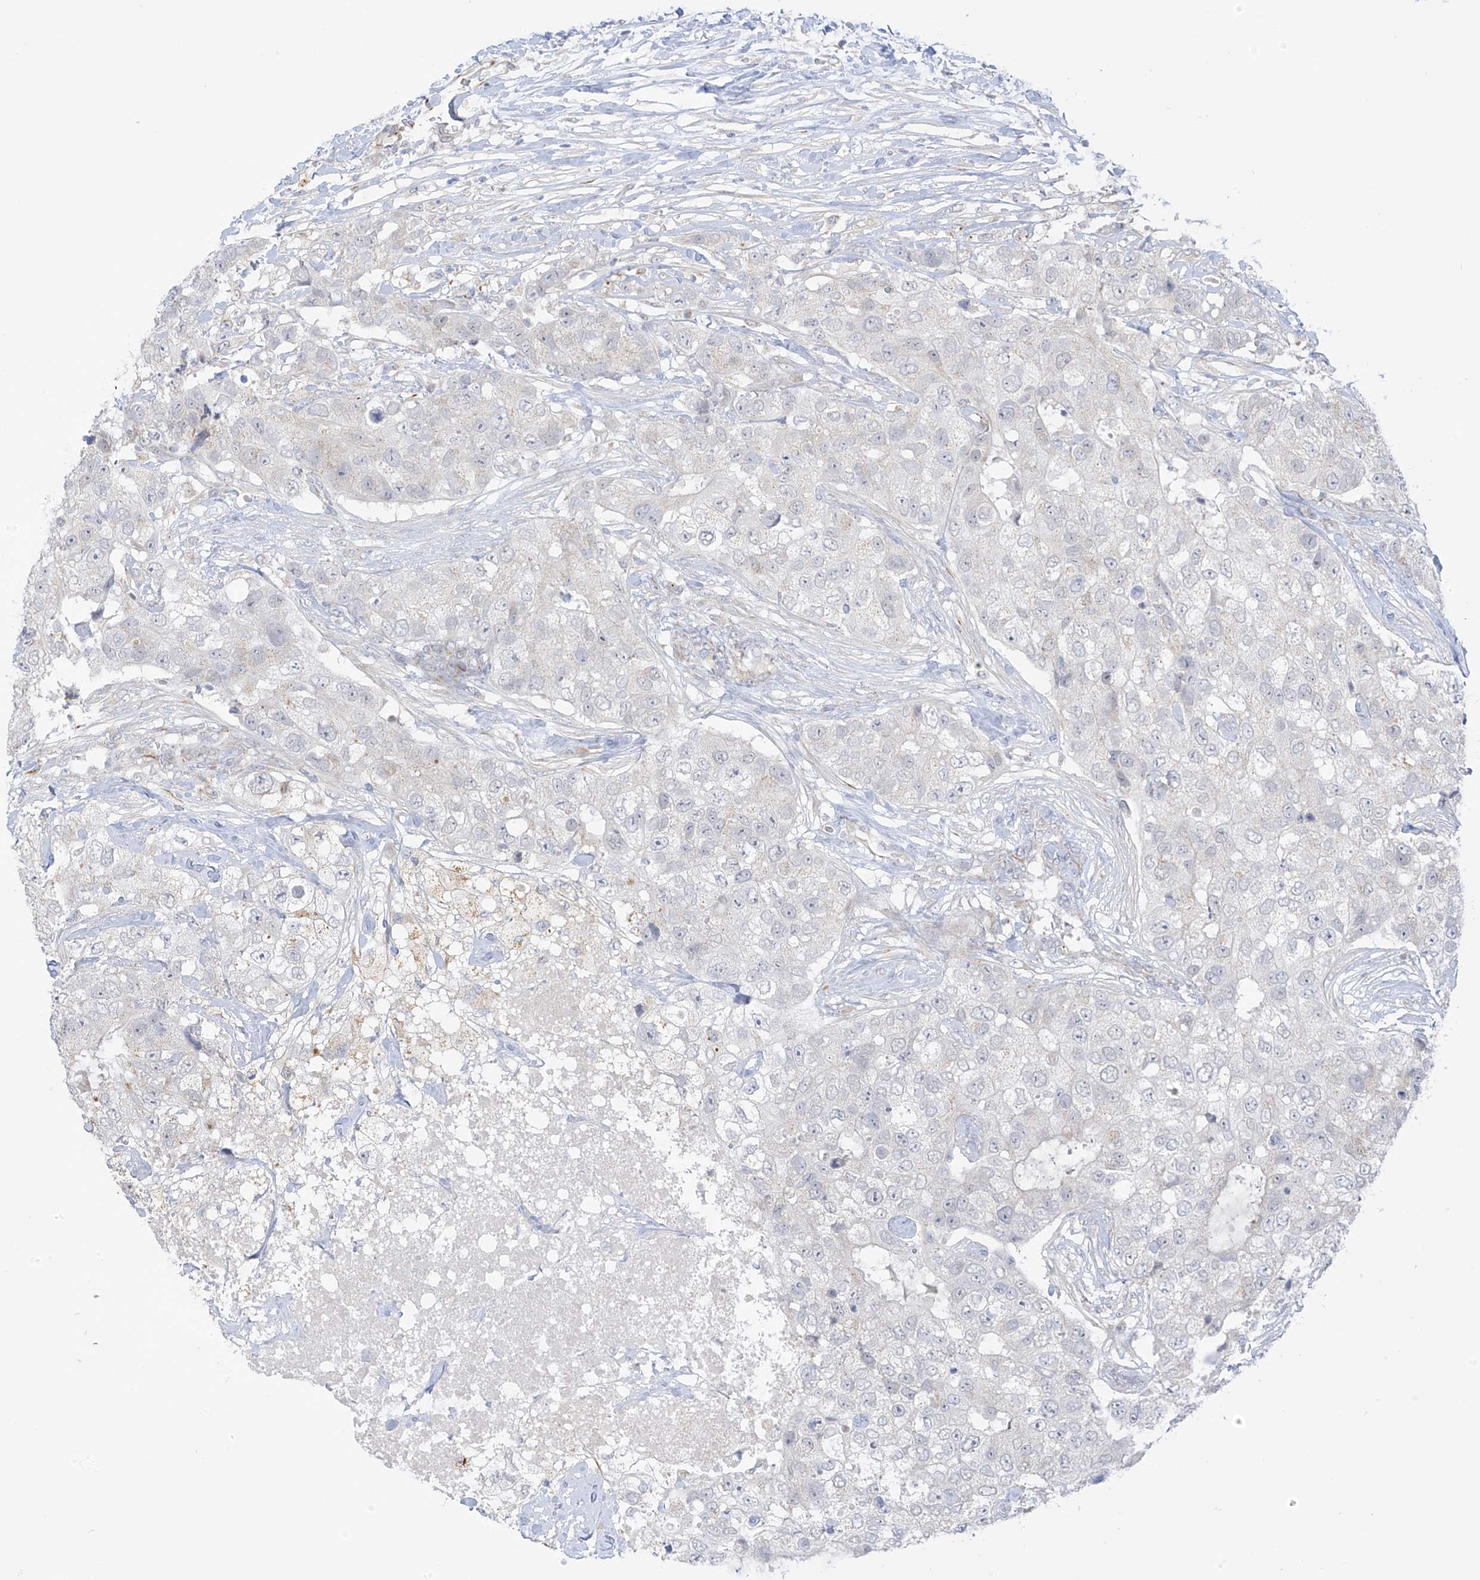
{"staining": {"intensity": "negative", "quantity": "none", "location": "none"}, "tissue": "breast cancer", "cell_type": "Tumor cells", "image_type": "cancer", "snomed": [{"axis": "morphology", "description": "Duct carcinoma"}, {"axis": "topography", "description": "Breast"}], "caption": "This is a image of IHC staining of intraductal carcinoma (breast), which shows no positivity in tumor cells.", "gene": "HS6ST2", "patient": {"sex": "female", "age": 62}}